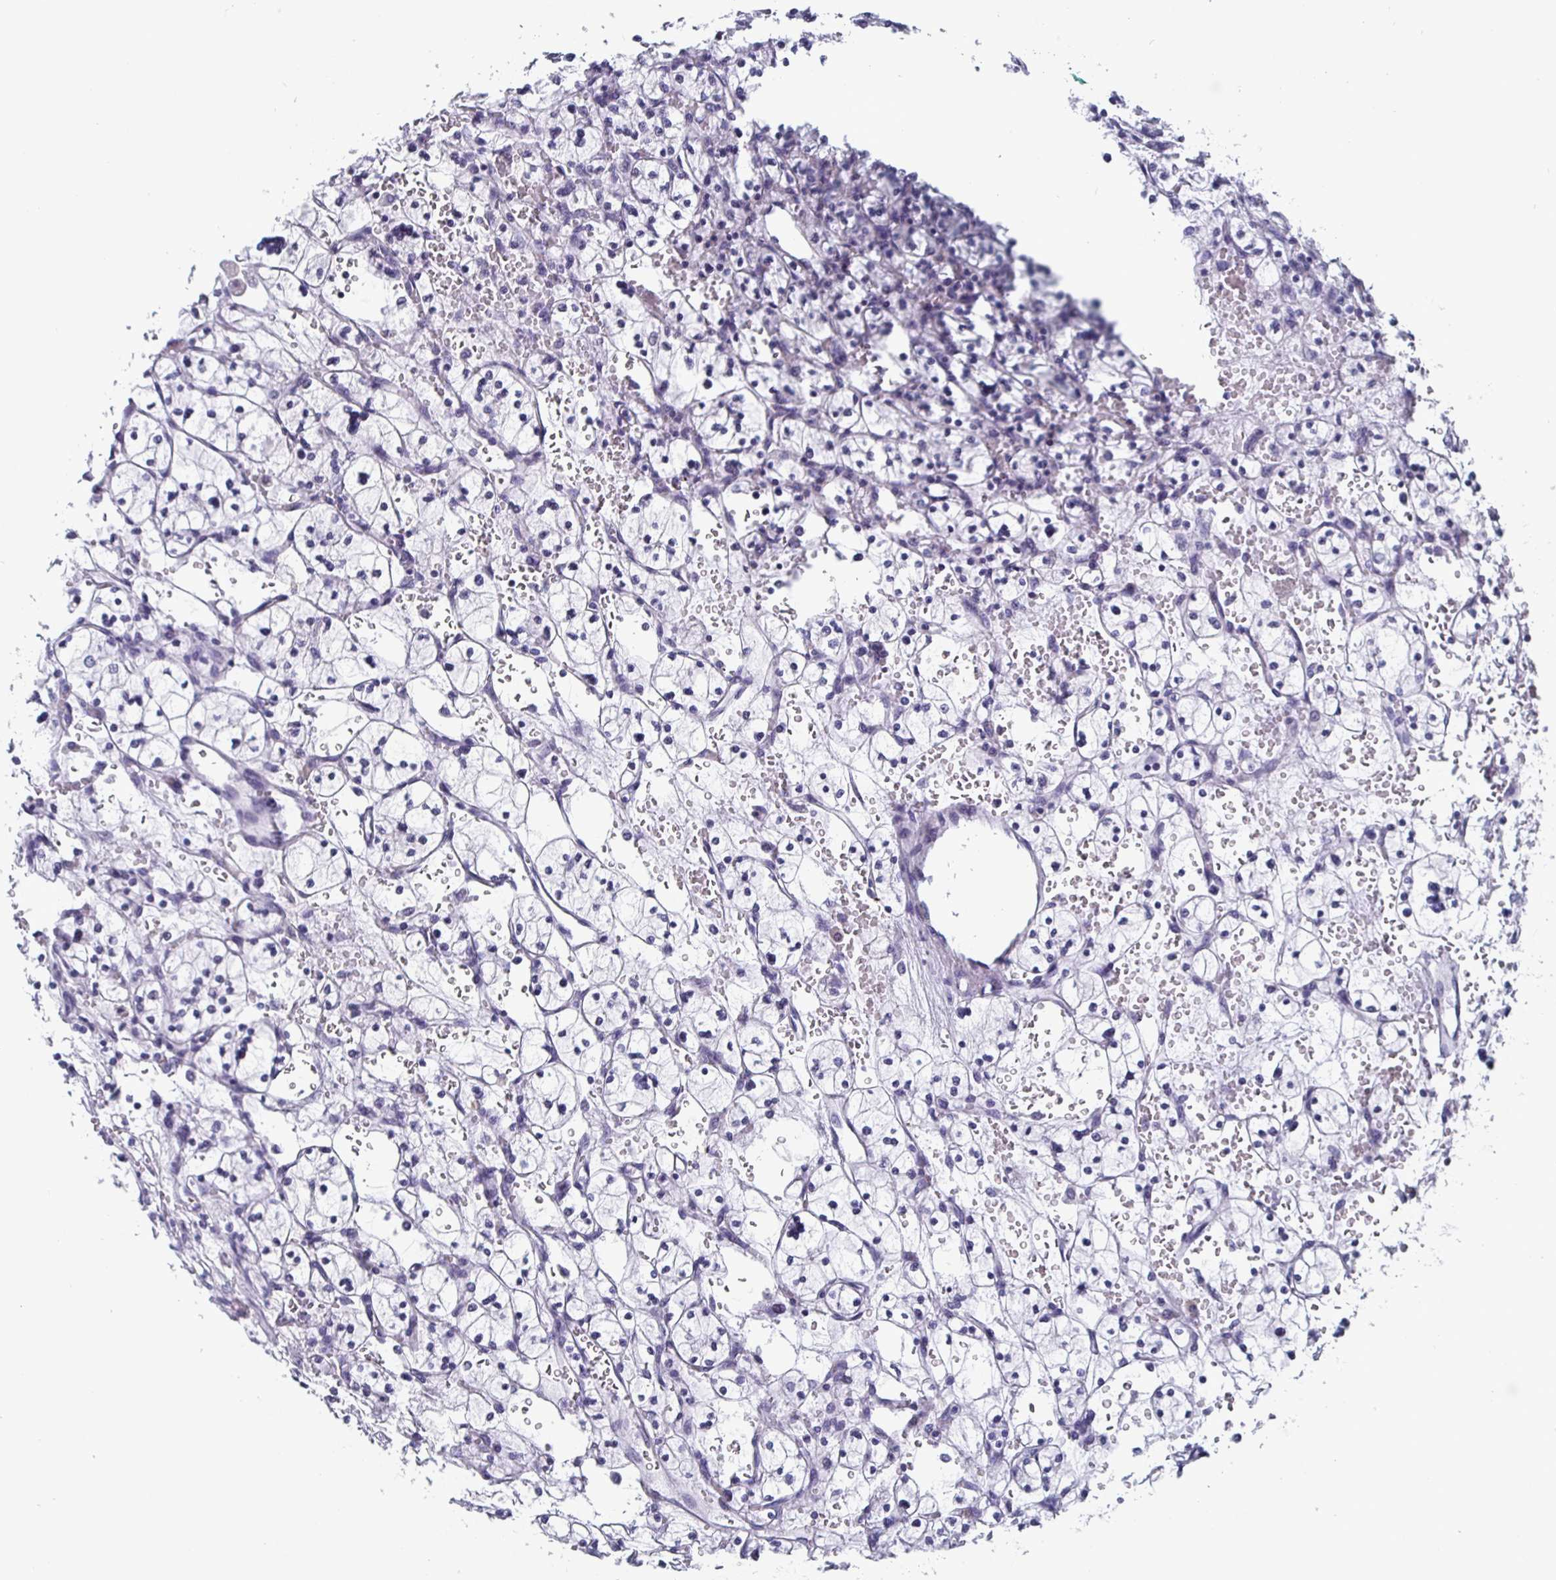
{"staining": {"intensity": "negative", "quantity": "none", "location": "none"}, "tissue": "renal cancer", "cell_type": "Tumor cells", "image_type": "cancer", "snomed": [{"axis": "morphology", "description": "Adenocarcinoma, NOS"}, {"axis": "topography", "description": "Kidney"}], "caption": "Immunohistochemistry (IHC) of human renal cancer exhibits no expression in tumor cells. (DAB (3,3'-diaminobenzidine) immunohistochemistry, high magnification).", "gene": "OOSP2", "patient": {"sex": "female", "age": 83}}